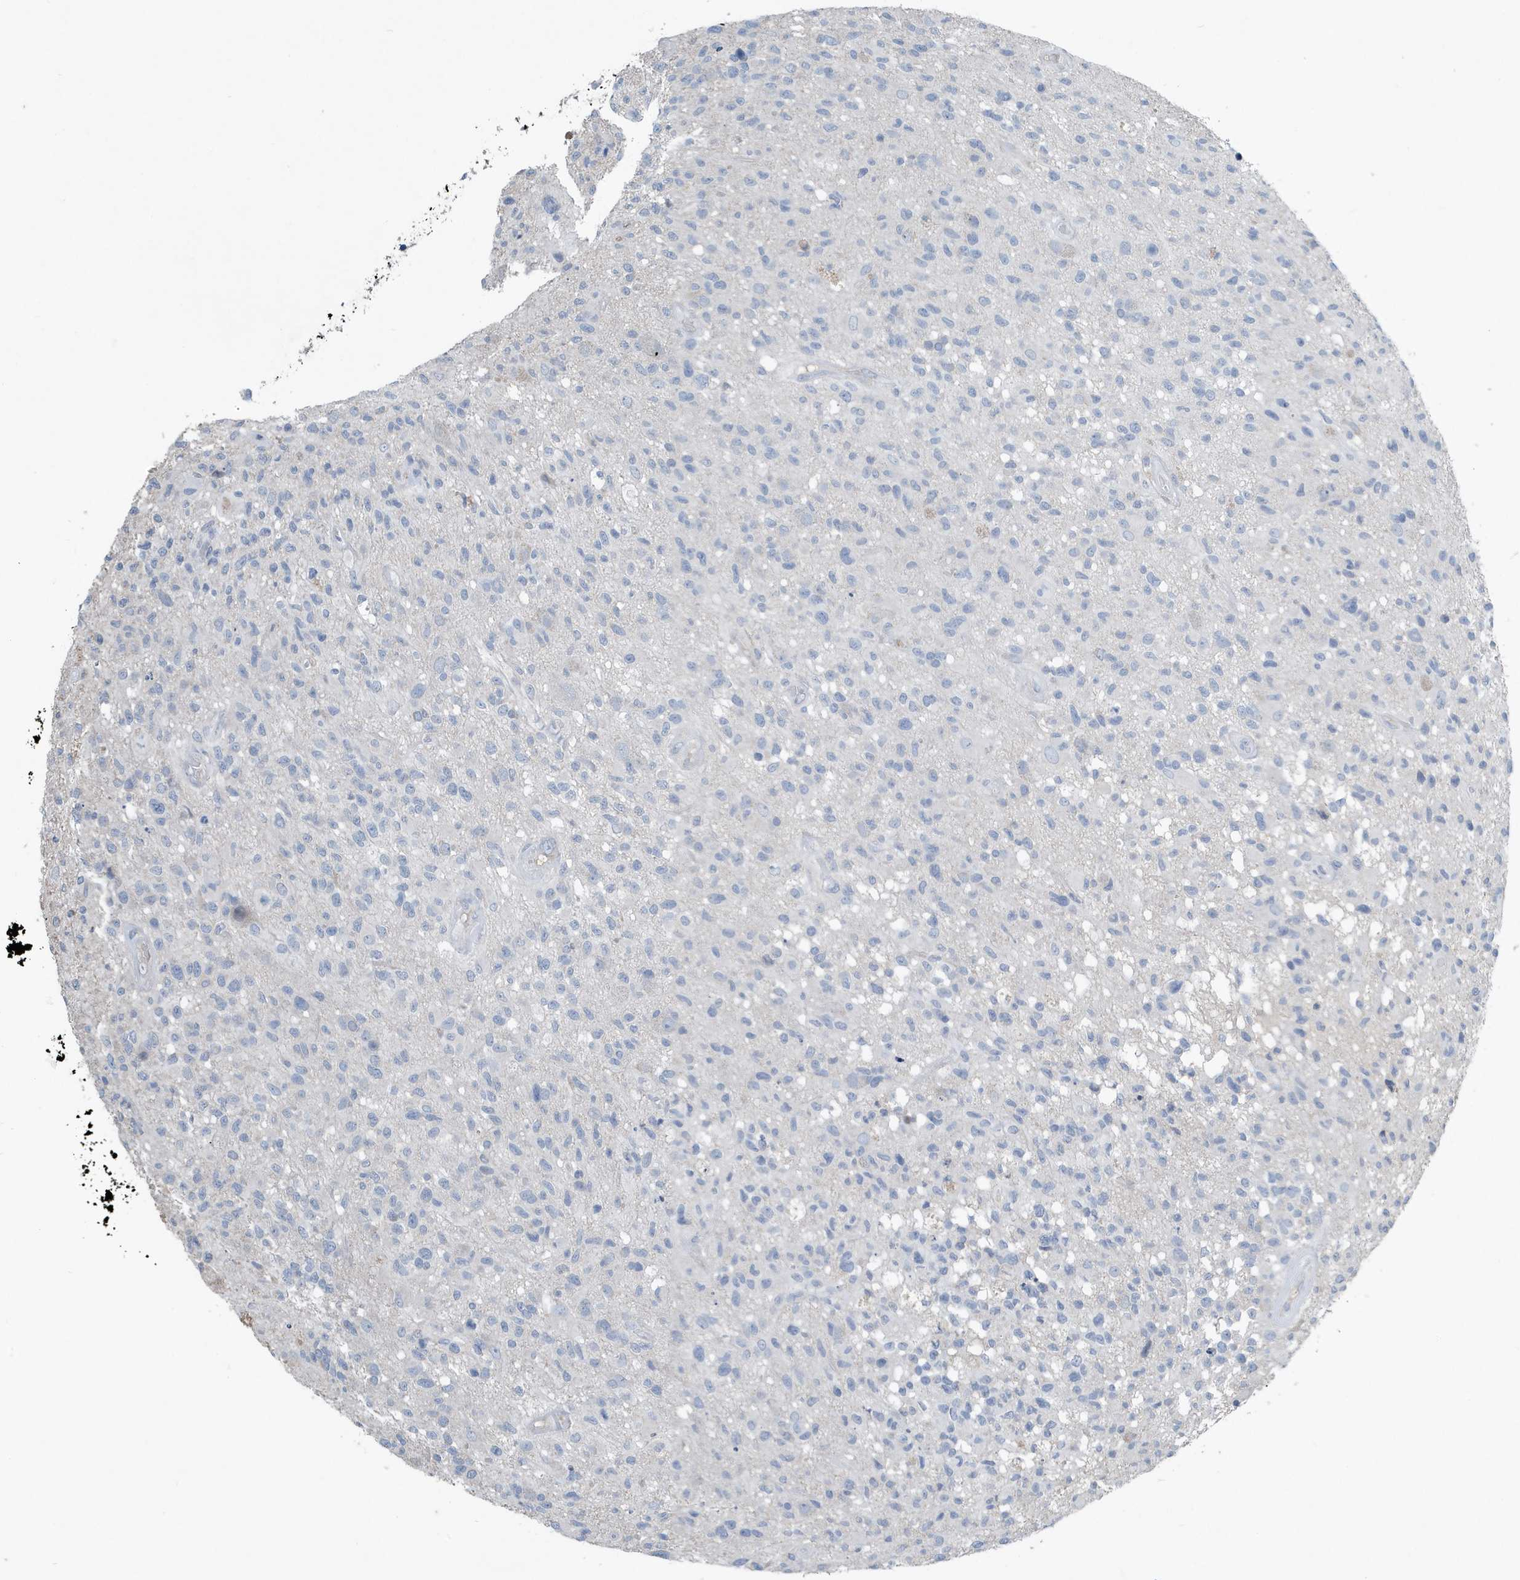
{"staining": {"intensity": "negative", "quantity": "none", "location": "none"}, "tissue": "glioma", "cell_type": "Tumor cells", "image_type": "cancer", "snomed": [{"axis": "morphology", "description": "Glioma, malignant, High grade"}, {"axis": "morphology", "description": "Glioblastoma, NOS"}, {"axis": "topography", "description": "Brain"}], "caption": "Human glioma stained for a protein using IHC shows no positivity in tumor cells.", "gene": "UGT2B4", "patient": {"sex": "male", "age": 60}}